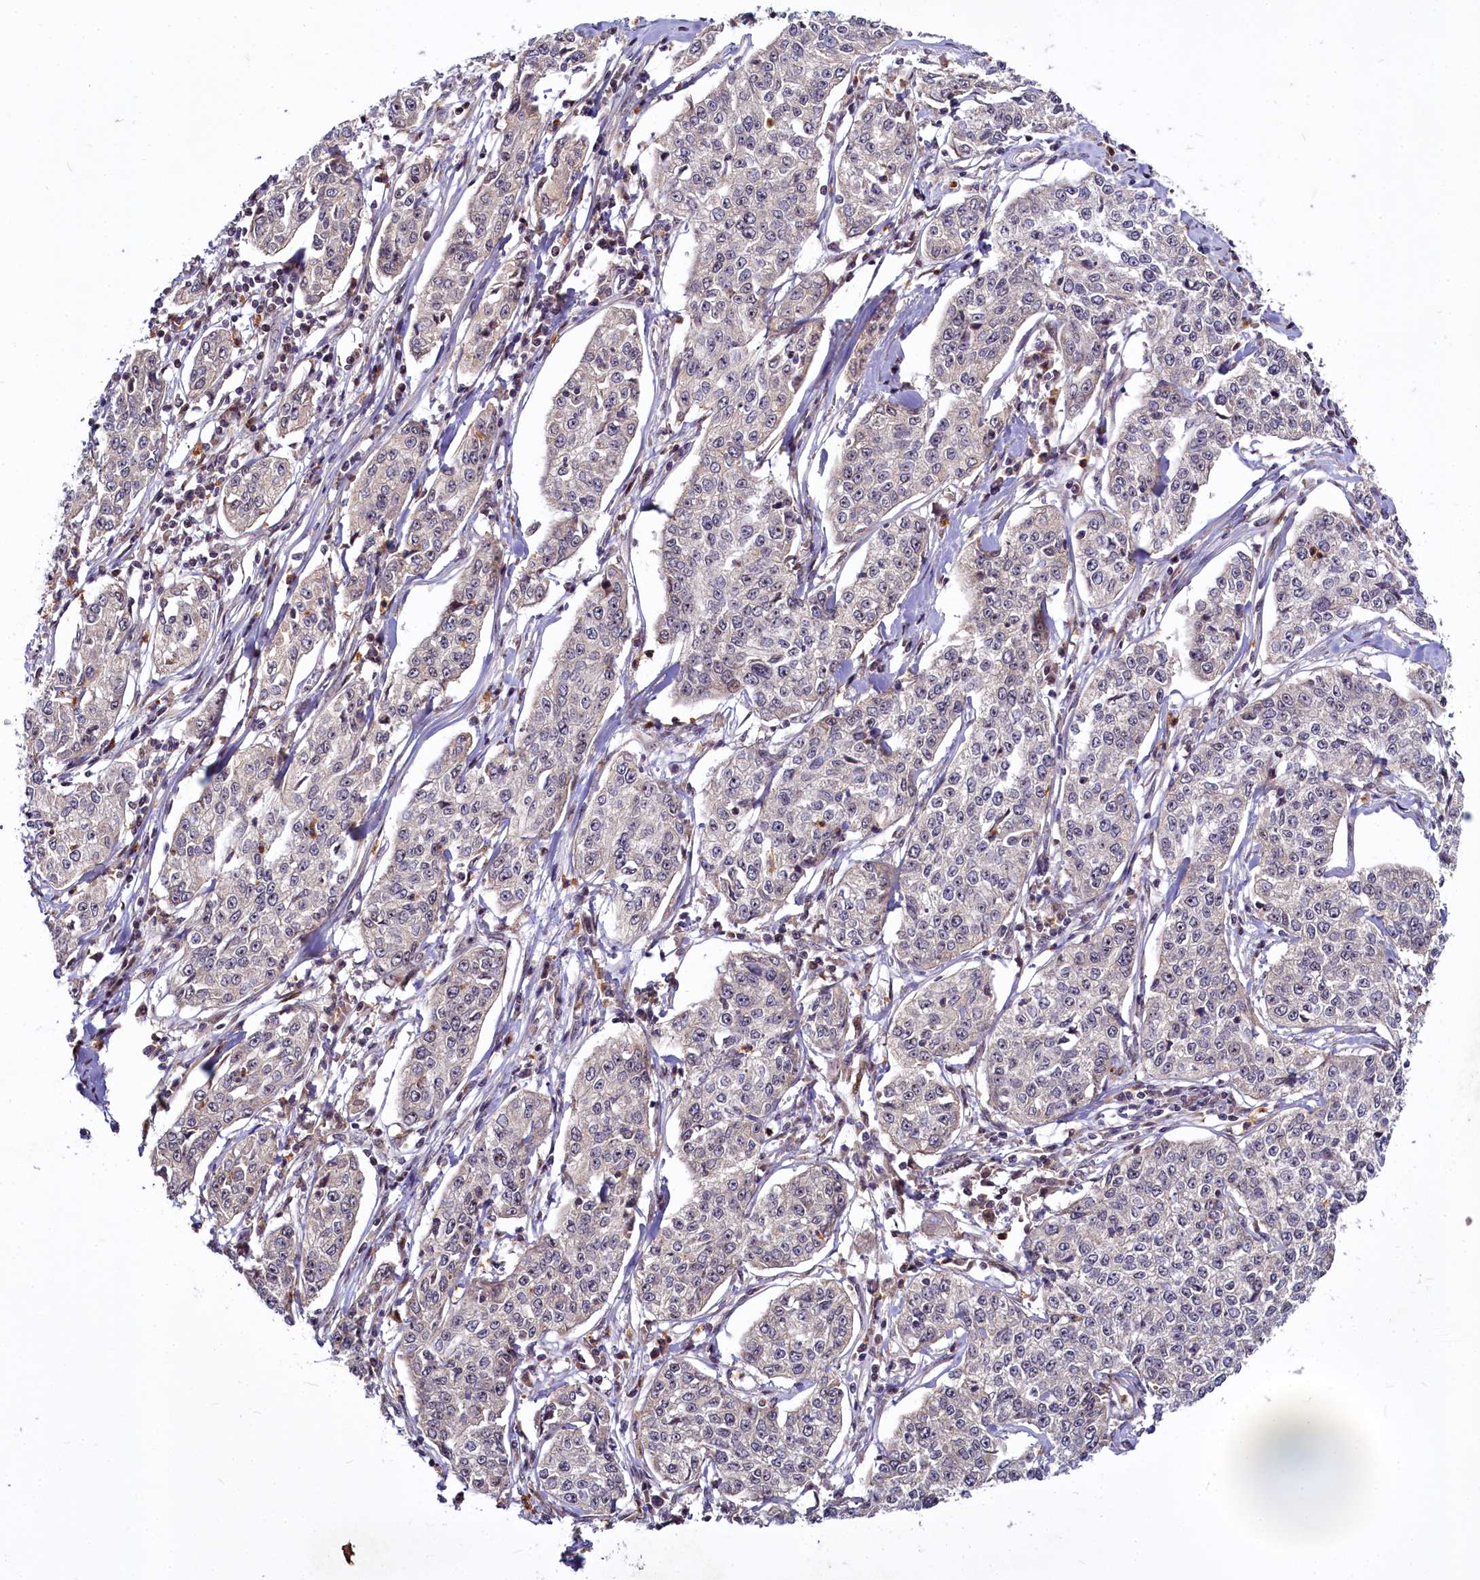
{"staining": {"intensity": "negative", "quantity": "none", "location": "none"}, "tissue": "cervical cancer", "cell_type": "Tumor cells", "image_type": "cancer", "snomed": [{"axis": "morphology", "description": "Squamous cell carcinoma, NOS"}, {"axis": "topography", "description": "Cervix"}], "caption": "This is an immunohistochemistry photomicrograph of human cervical squamous cell carcinoma. There is no positivity in tumor cells.", "gene": "MAML2", "patient": {"sex": "female", "age": 35}}